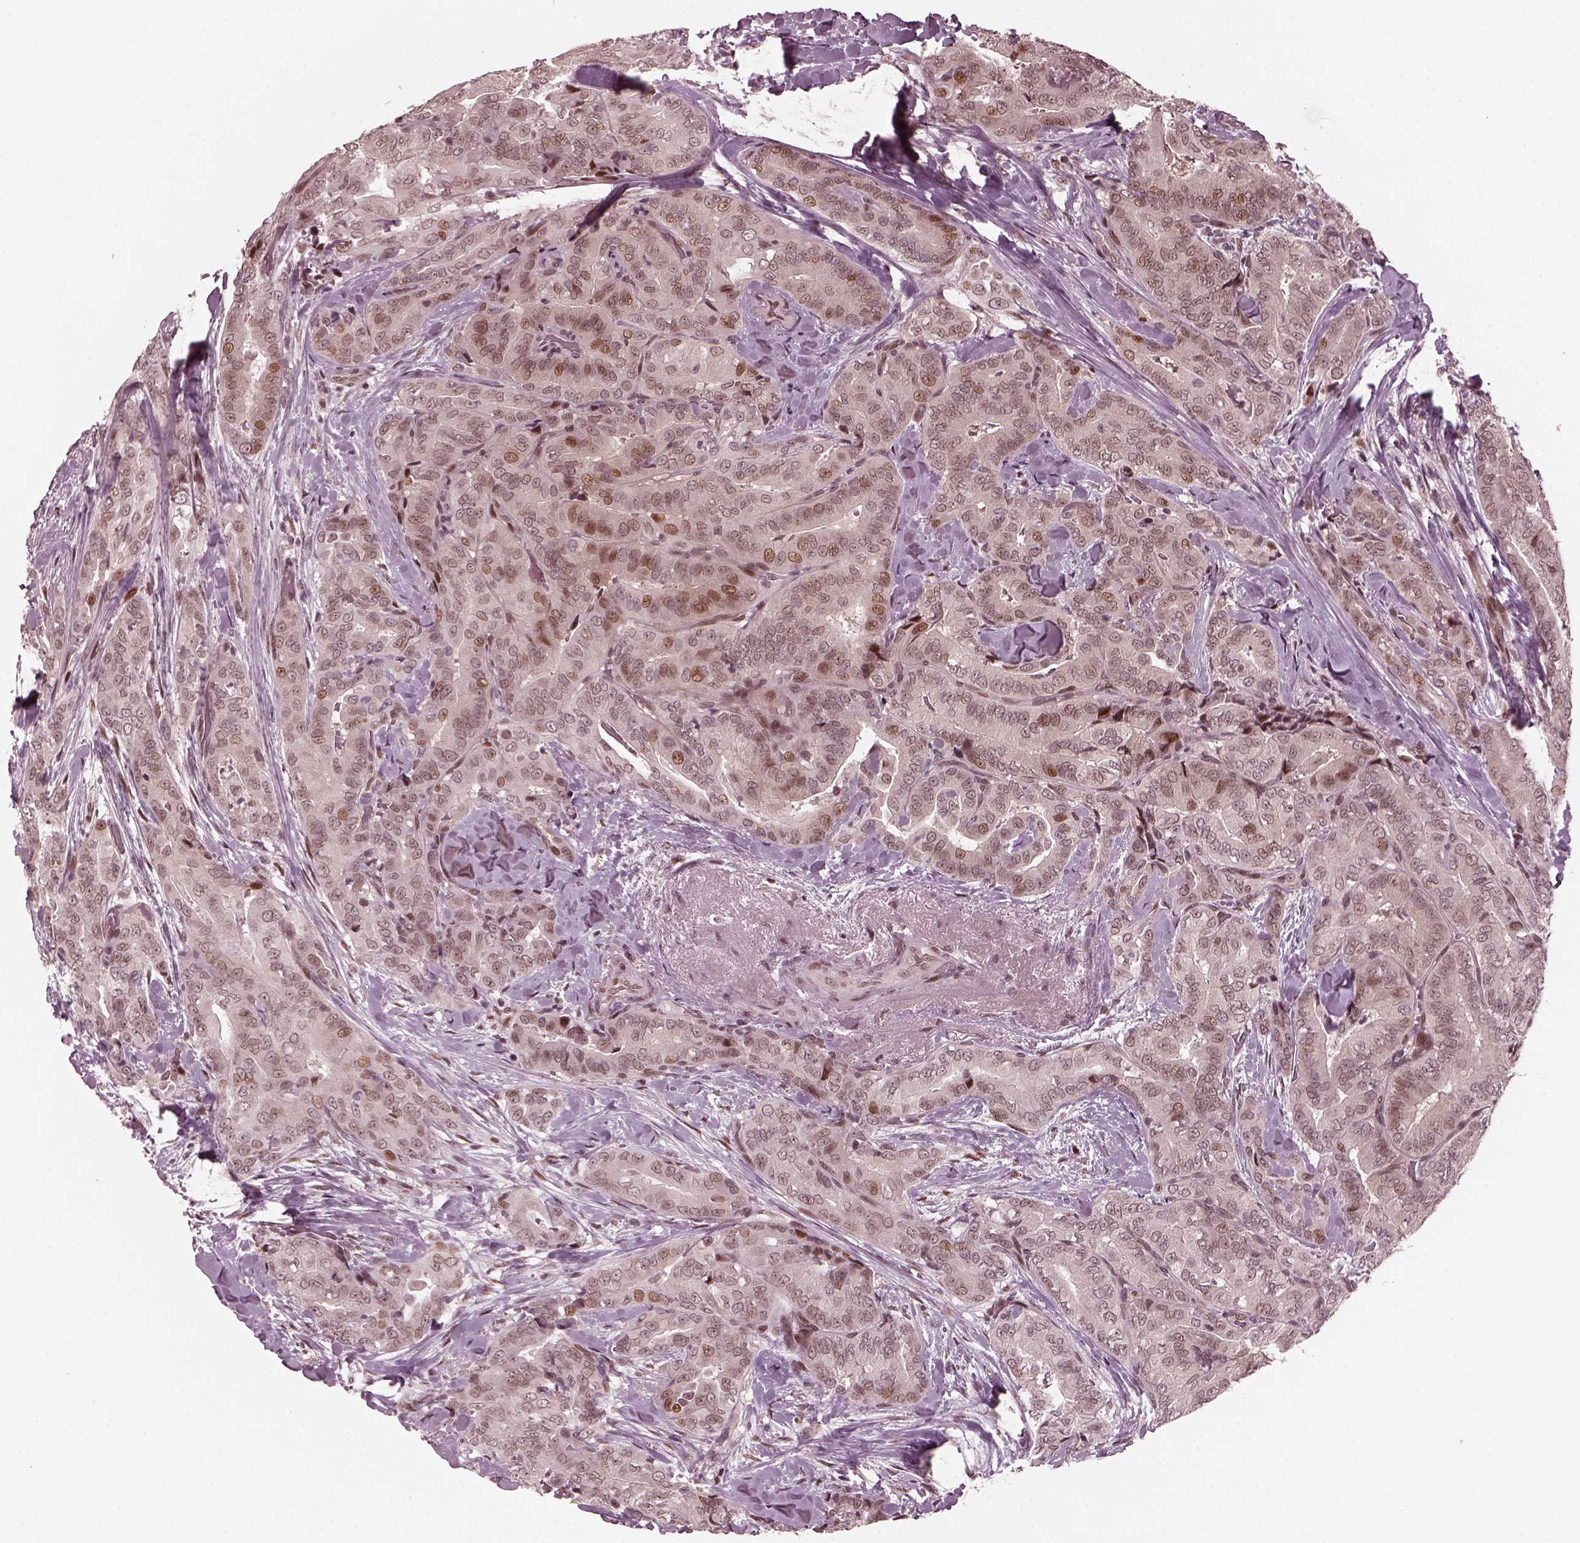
{"staining": {"intensity": "moderate", "quantity": "<25%", "location": "nuclear"}, "tissue": "thyroid cancer", "cell_type": "Tumor cells", "image_type": "cancer", "snomed": [{"axis": "morphology", "description": "Papillary adenocarcinoma, NOS"}, {"axis": "topography", "description": "Thyroid gland"}], "caption": "Brown immunohistochemical staining in human thyroid cancer exhibits moderate nuclear expression in about <25% of tumor cells.", "gene": "TRIB3", "patient": {"sex": "male", "age": 61}}